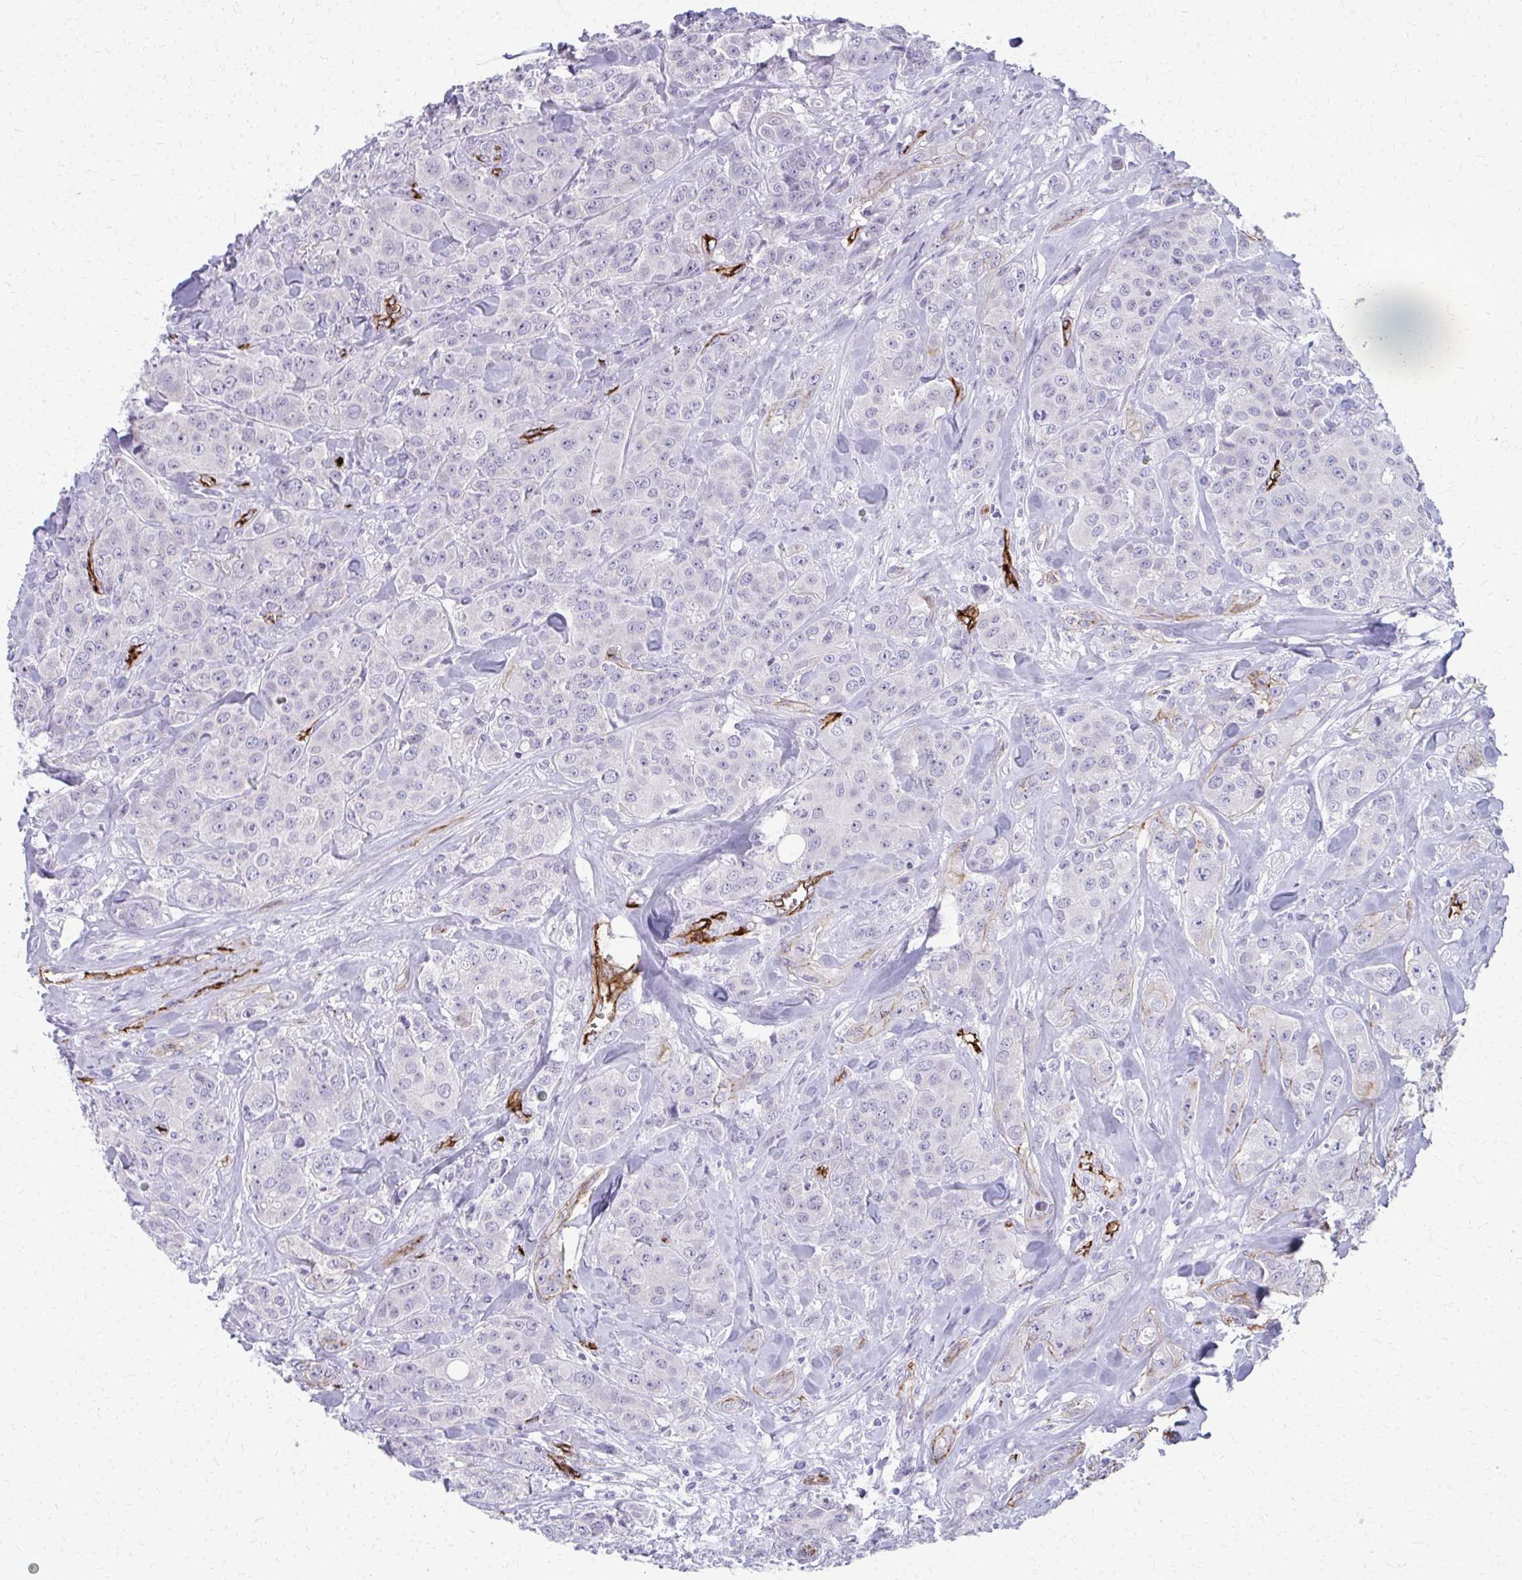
{"staining": {"intensity": "negative", "quantity": "none", "location": "none"}, "tissue": "breast cancer", "cell_type": "Tumor cells", "image_type": "cancer", "snomed": [{"axis": "morphology", "description": "Normal tissue, NOS"}, {"axis": "morphology", "description": "Duct carcinoma"}, {"axis": "topography", "description": "Breast"}], "caption": "Tumor cells show no significant protein expression in breast cancer (infiltrating ductal carcinoma).", "gene": "ADIPOQ", "patient": {"sex": "female", "age": 43}}